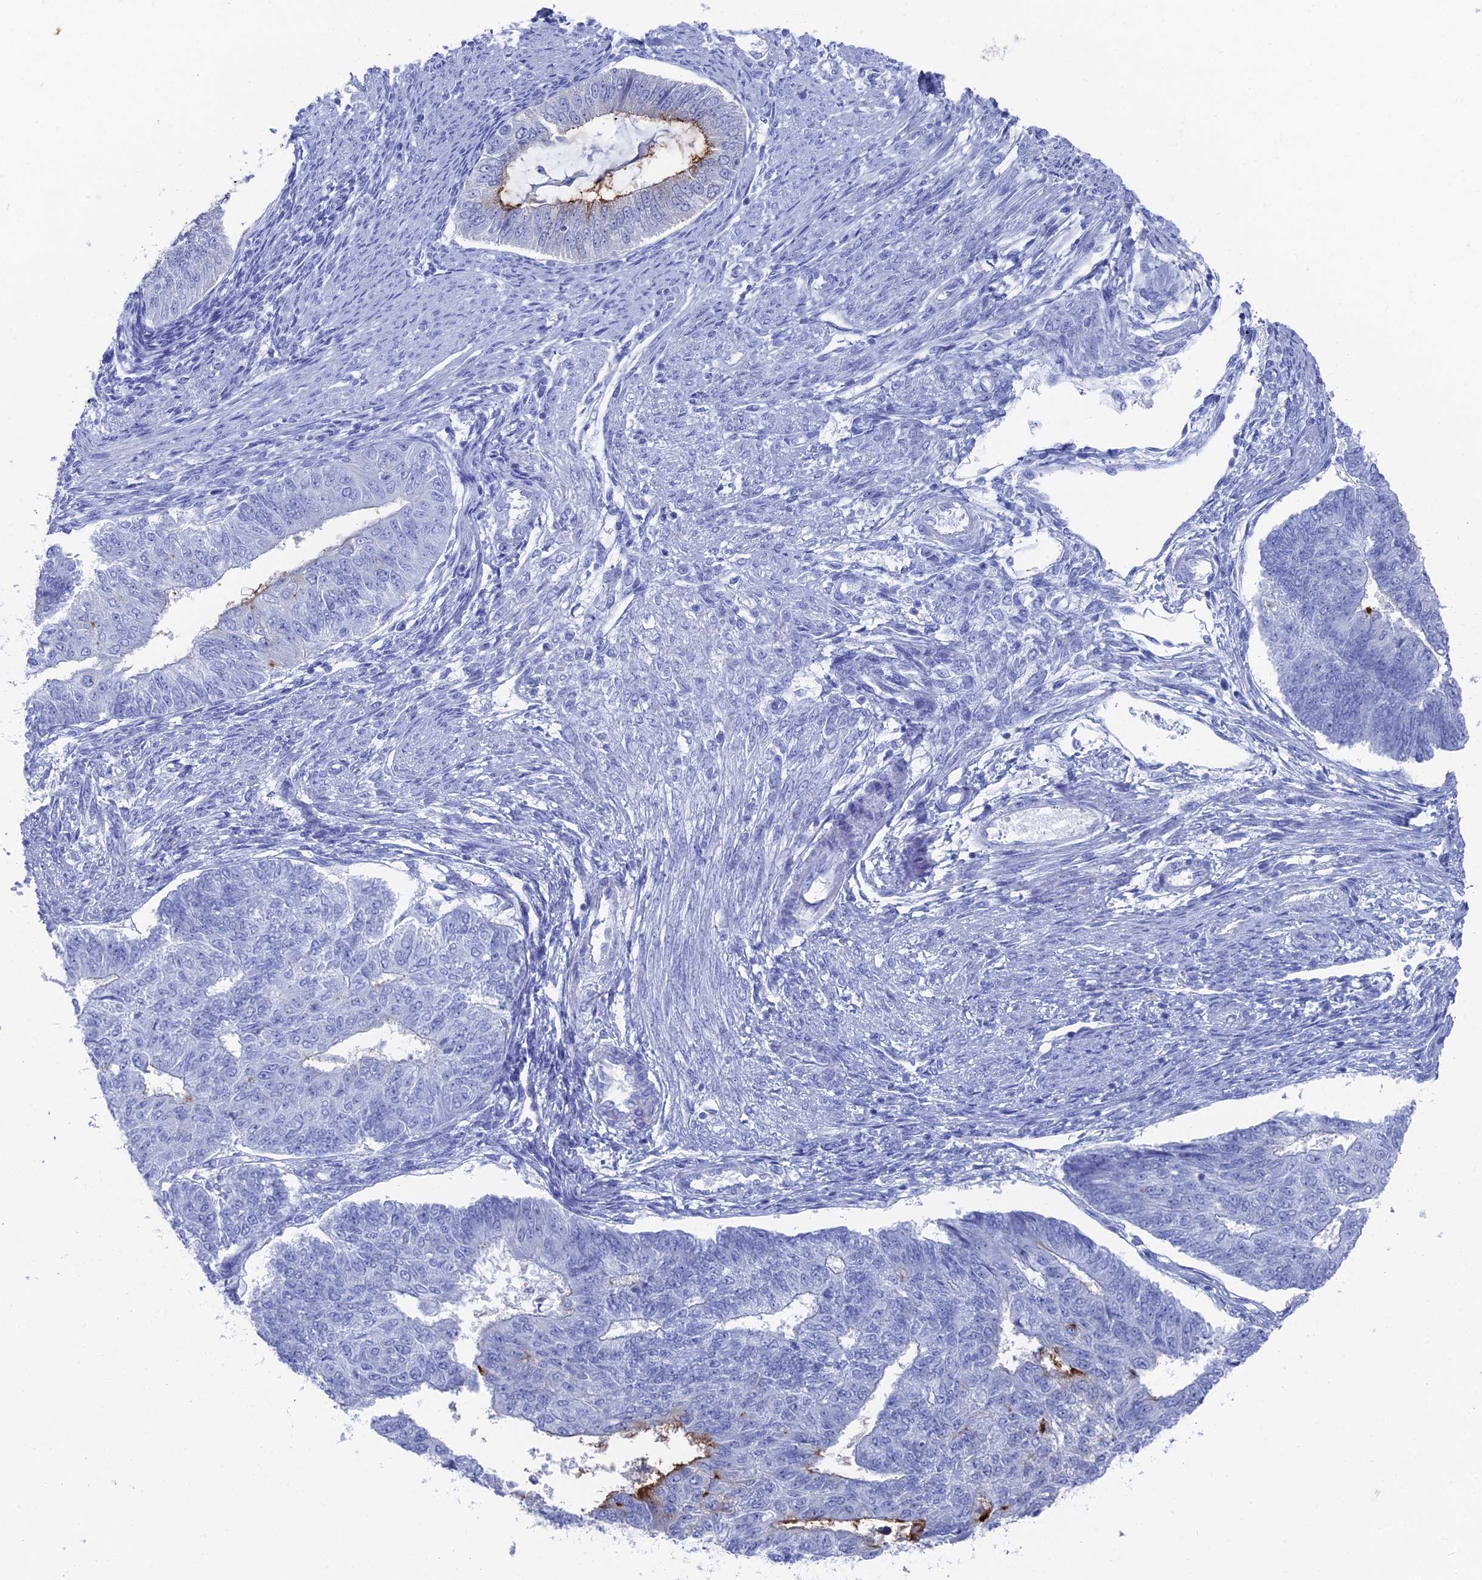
{"staining": {"intensity": "moderate", "quantity": "<25%", "location": "cytoplasmic/membranous"}, "tissue": "endometrial cancer", "cell_type": "Tumor cells", "image_type": "cancer", "snomed": [{"axis": "morphology", "description": "Adenocarcinoma, NOS"}, {"axis": "topography", "description": "Endometrium"}], "caption": "Tumor cells display low levels of moderate cytoplasmic/membranous positivity in approximately <25% of cells in adenocarcinoma (endometrial).", "gene": "ENPP3", "patient": {"sex": "female", "age": 32}}